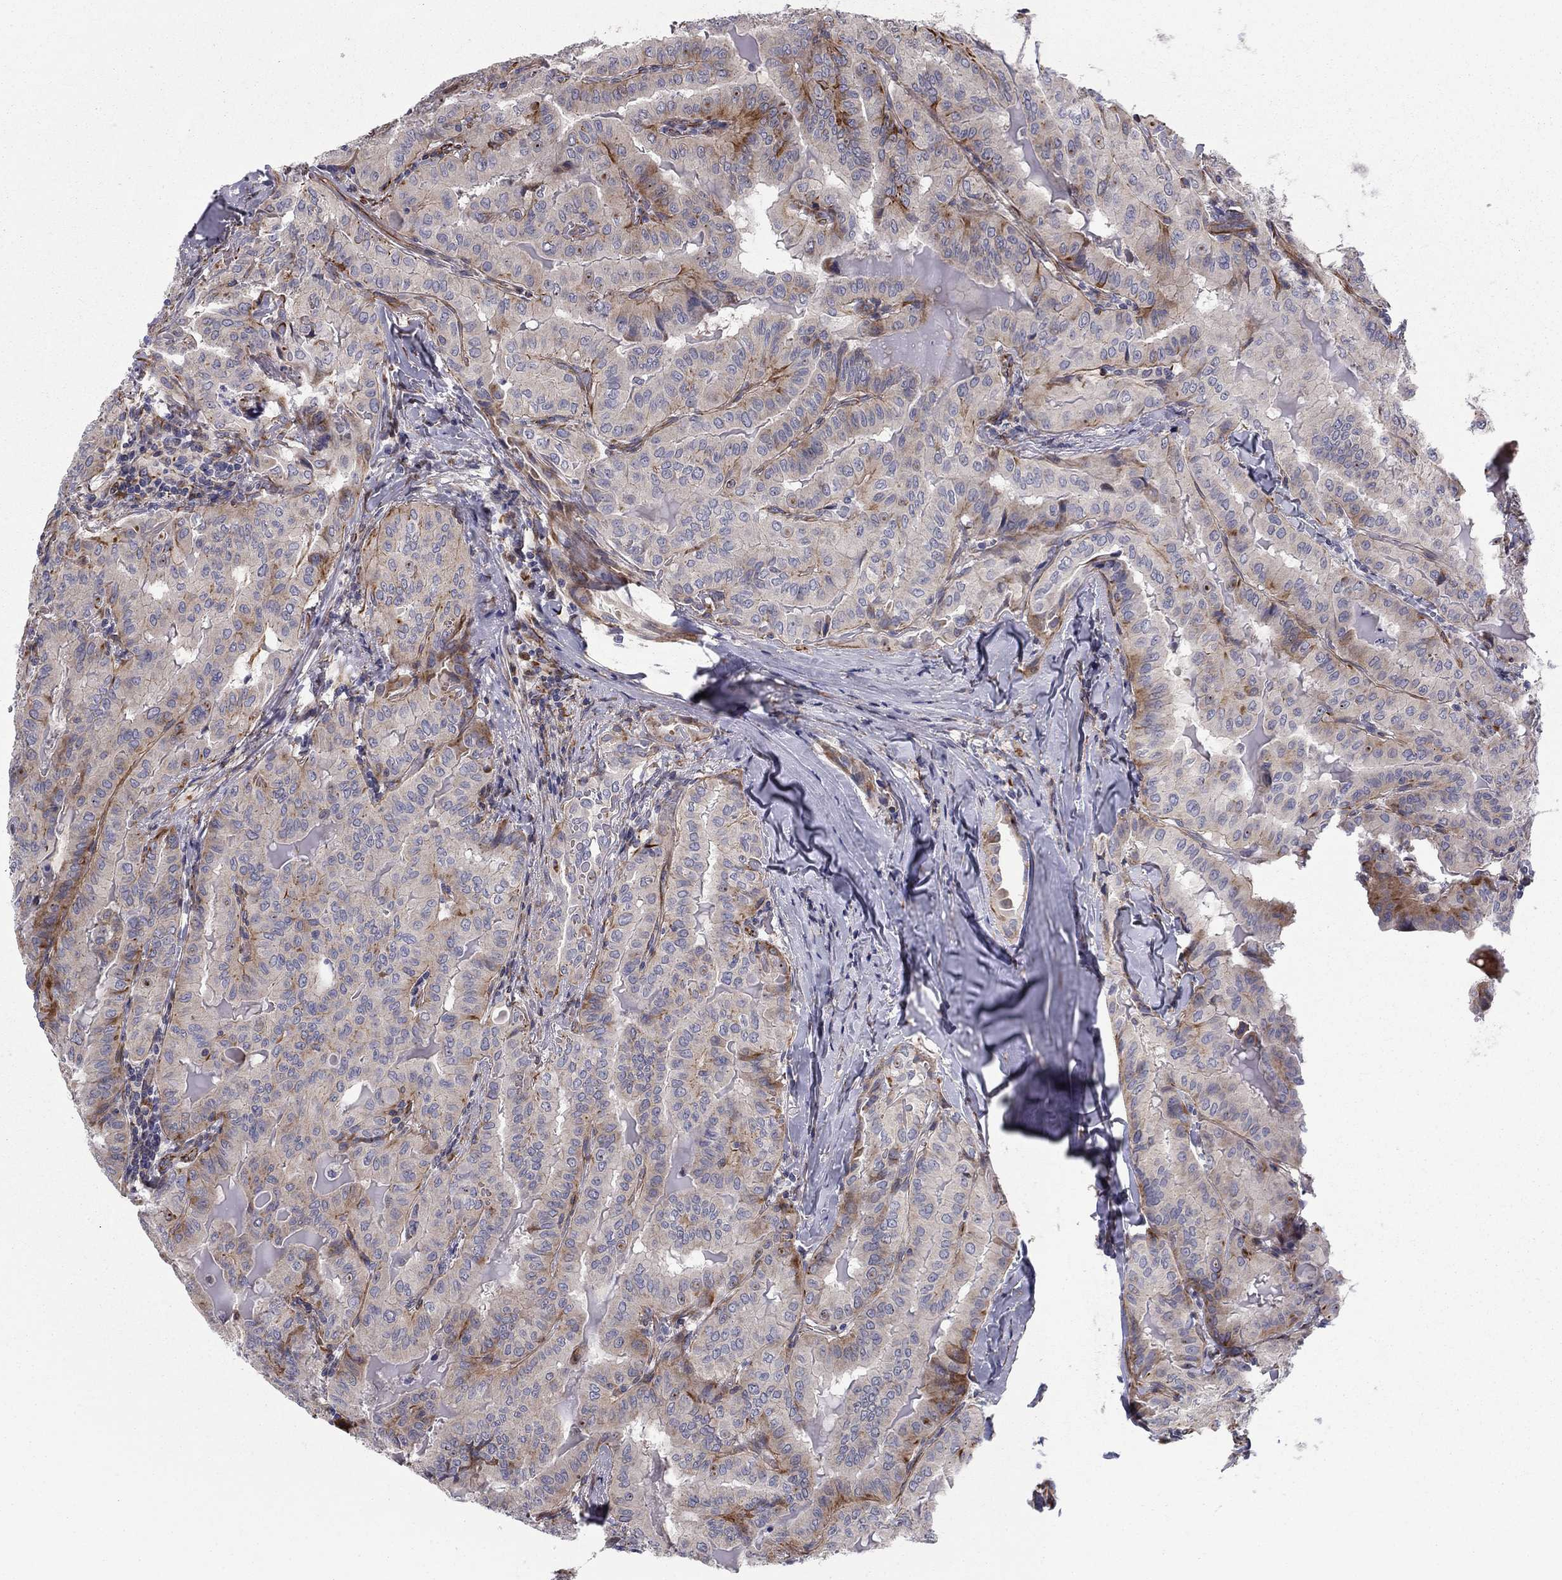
{"staining": {"intensity": "moderate", "quantity": "<25%", "location": "cytoplasmic/membranous"}, "tissue": "thyroid cancer", "cell_type": "Tumor cells", "image_type": "cancer", "snomed": [{"axis": "morphology", "description": "Papillary adenocarcinoma, NOS"}, {"axis": "topography", "description": "Thyroid gland"}], "caption": "This image shows IHC staining of human thyroid cancer, with low moderate cytoplasmic/membranous positivity in about <25% of tumor cells.", "gene": "CLSTN1", "patient": {"sex": "female", "age": 68}}